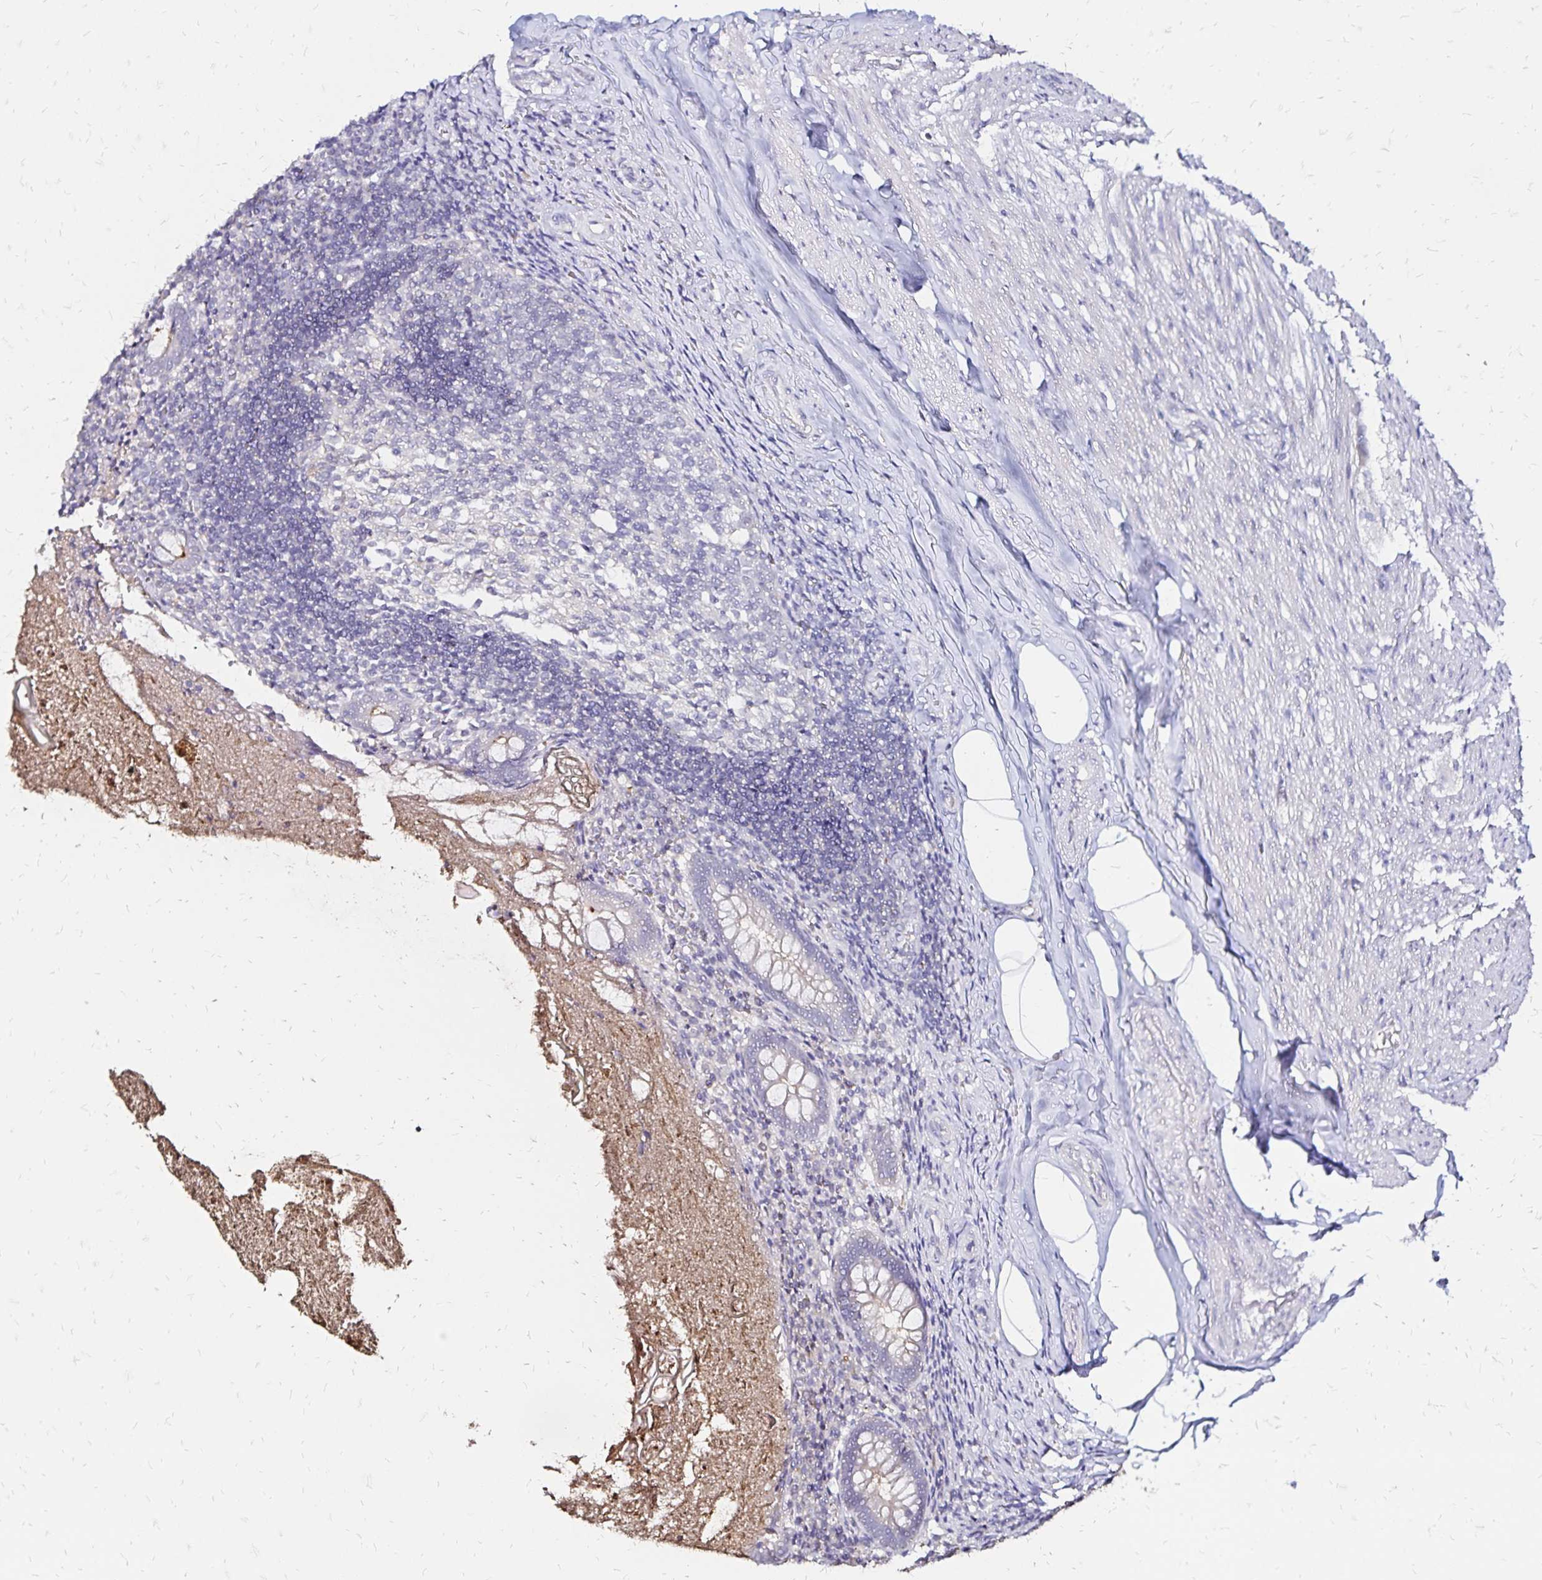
{"staining": {"intensity": "weak", "quantity": "<25%", "location": "cytoplasmic/membranous"}, "tissue": "appendix", "cell_type": "Glandular cells", "image_type": "normal", "snomed": [{"axis": "morphology", "description": "Normal tissue, NOS"}, {"axis": "topography", "description": "Appendix"}], "caption": "This is a histopathology image of immunohistochemistry staining of normal appendix, which shows no expression in glandular cells. (Stains: DAB immunohistochemistry (IHC) with hematoxylin counter stain, Microscopy: brightfield microscopy at high magnification).", "gene": "SLC5A1", "patient": {"sex": "female", "age": 17}}